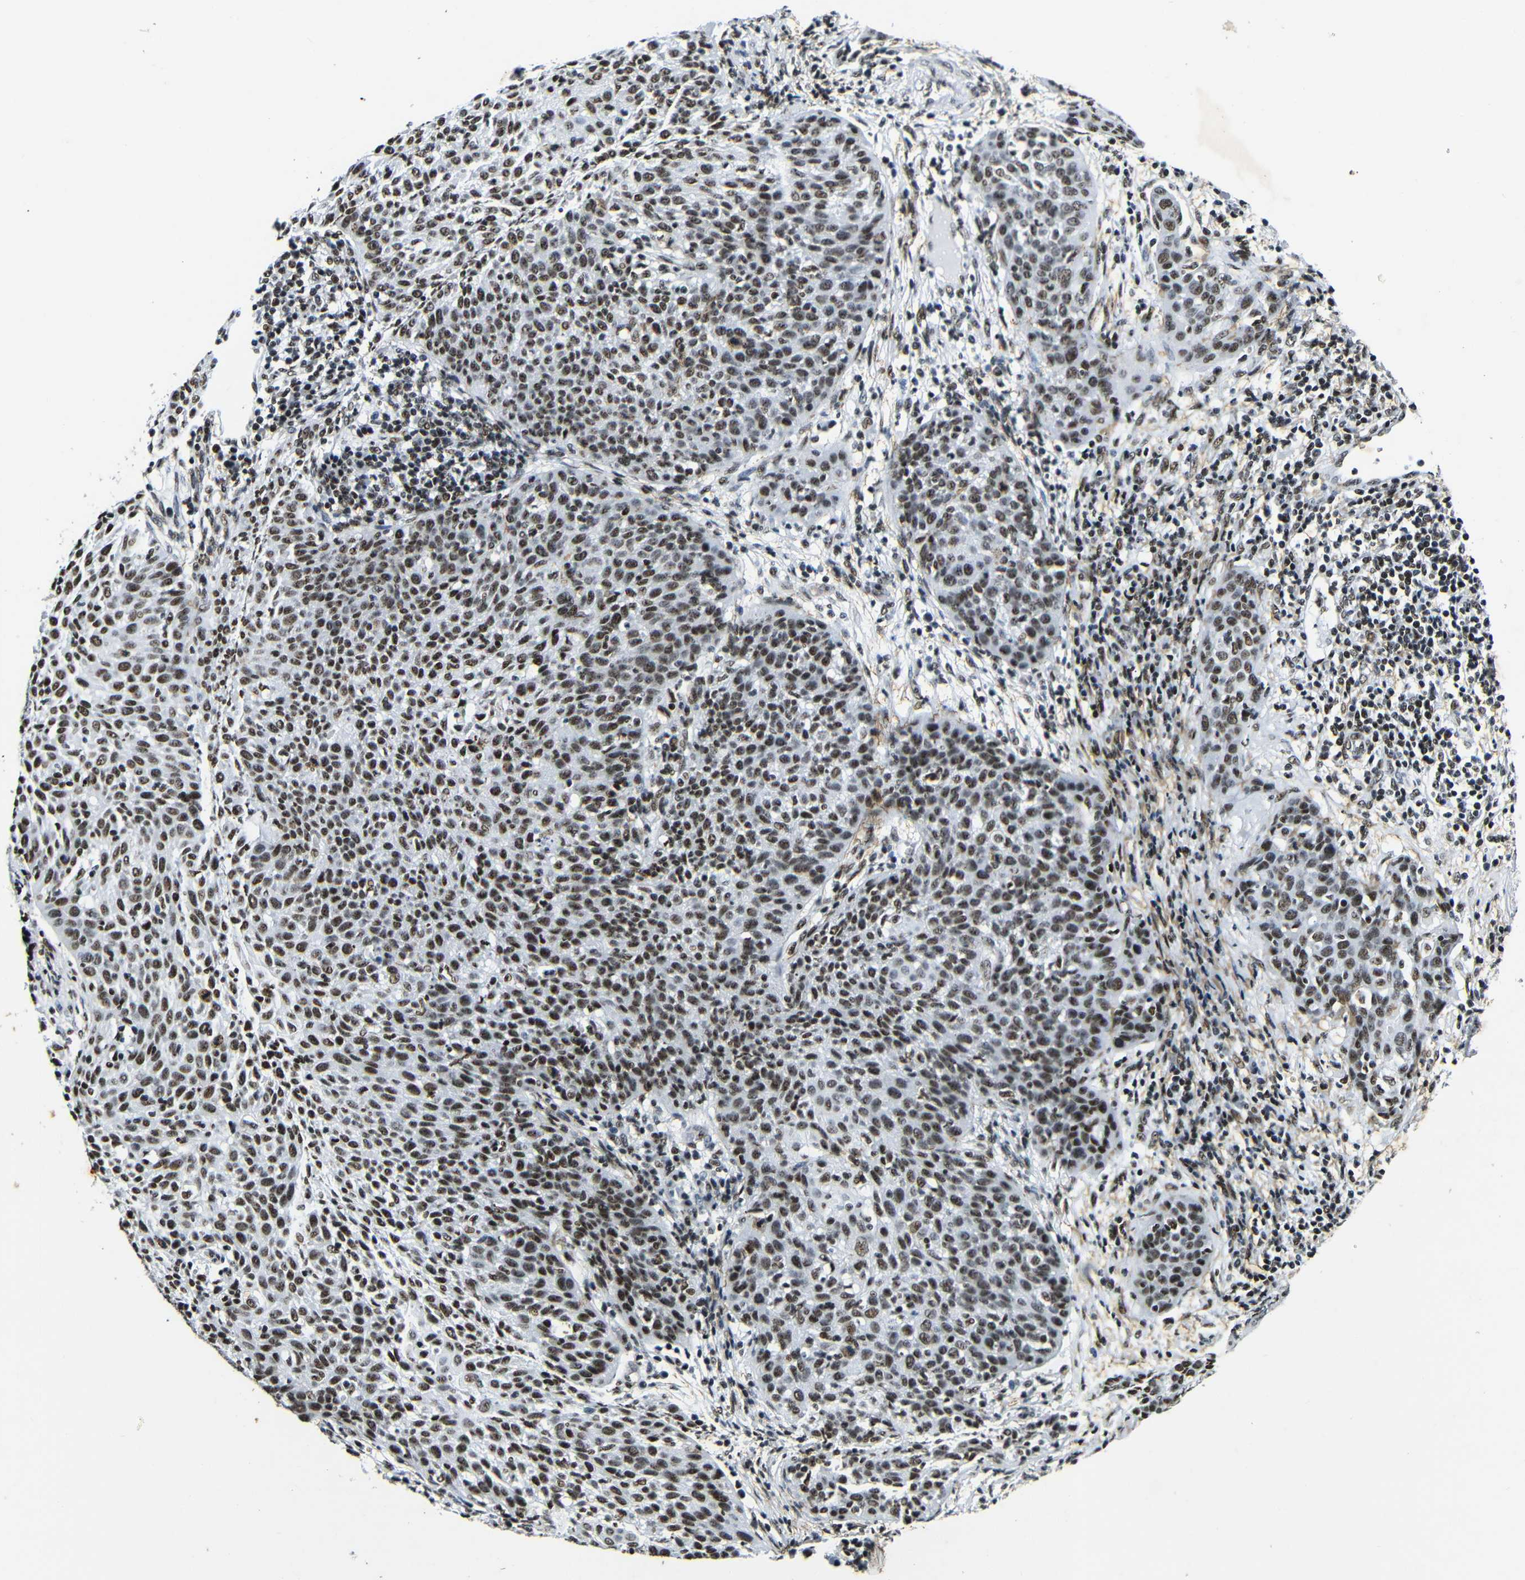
{"staining": {"intensity": "strong", "quantity": ">75%", "location": "nuclear"}, "tissue": "cervical cancer", "cell_type": "Tumor cells", "image_type": "cancer", "snomed": [{"axis": "morphology", "description": "Squamous cell carcinoma, NOS"}, {"axis": "topography", "description": "Cervix"}], "caption": "This histopathology image reveals cervical squamous cell carcinoma stained with IHC to label a protein in brown. The nuclear of tumor cells show strong positivity for the protein. Nuclei are counter-stained blue.", "gene": "SRSF1", "patient": {"sex": "female", "age": 38}}